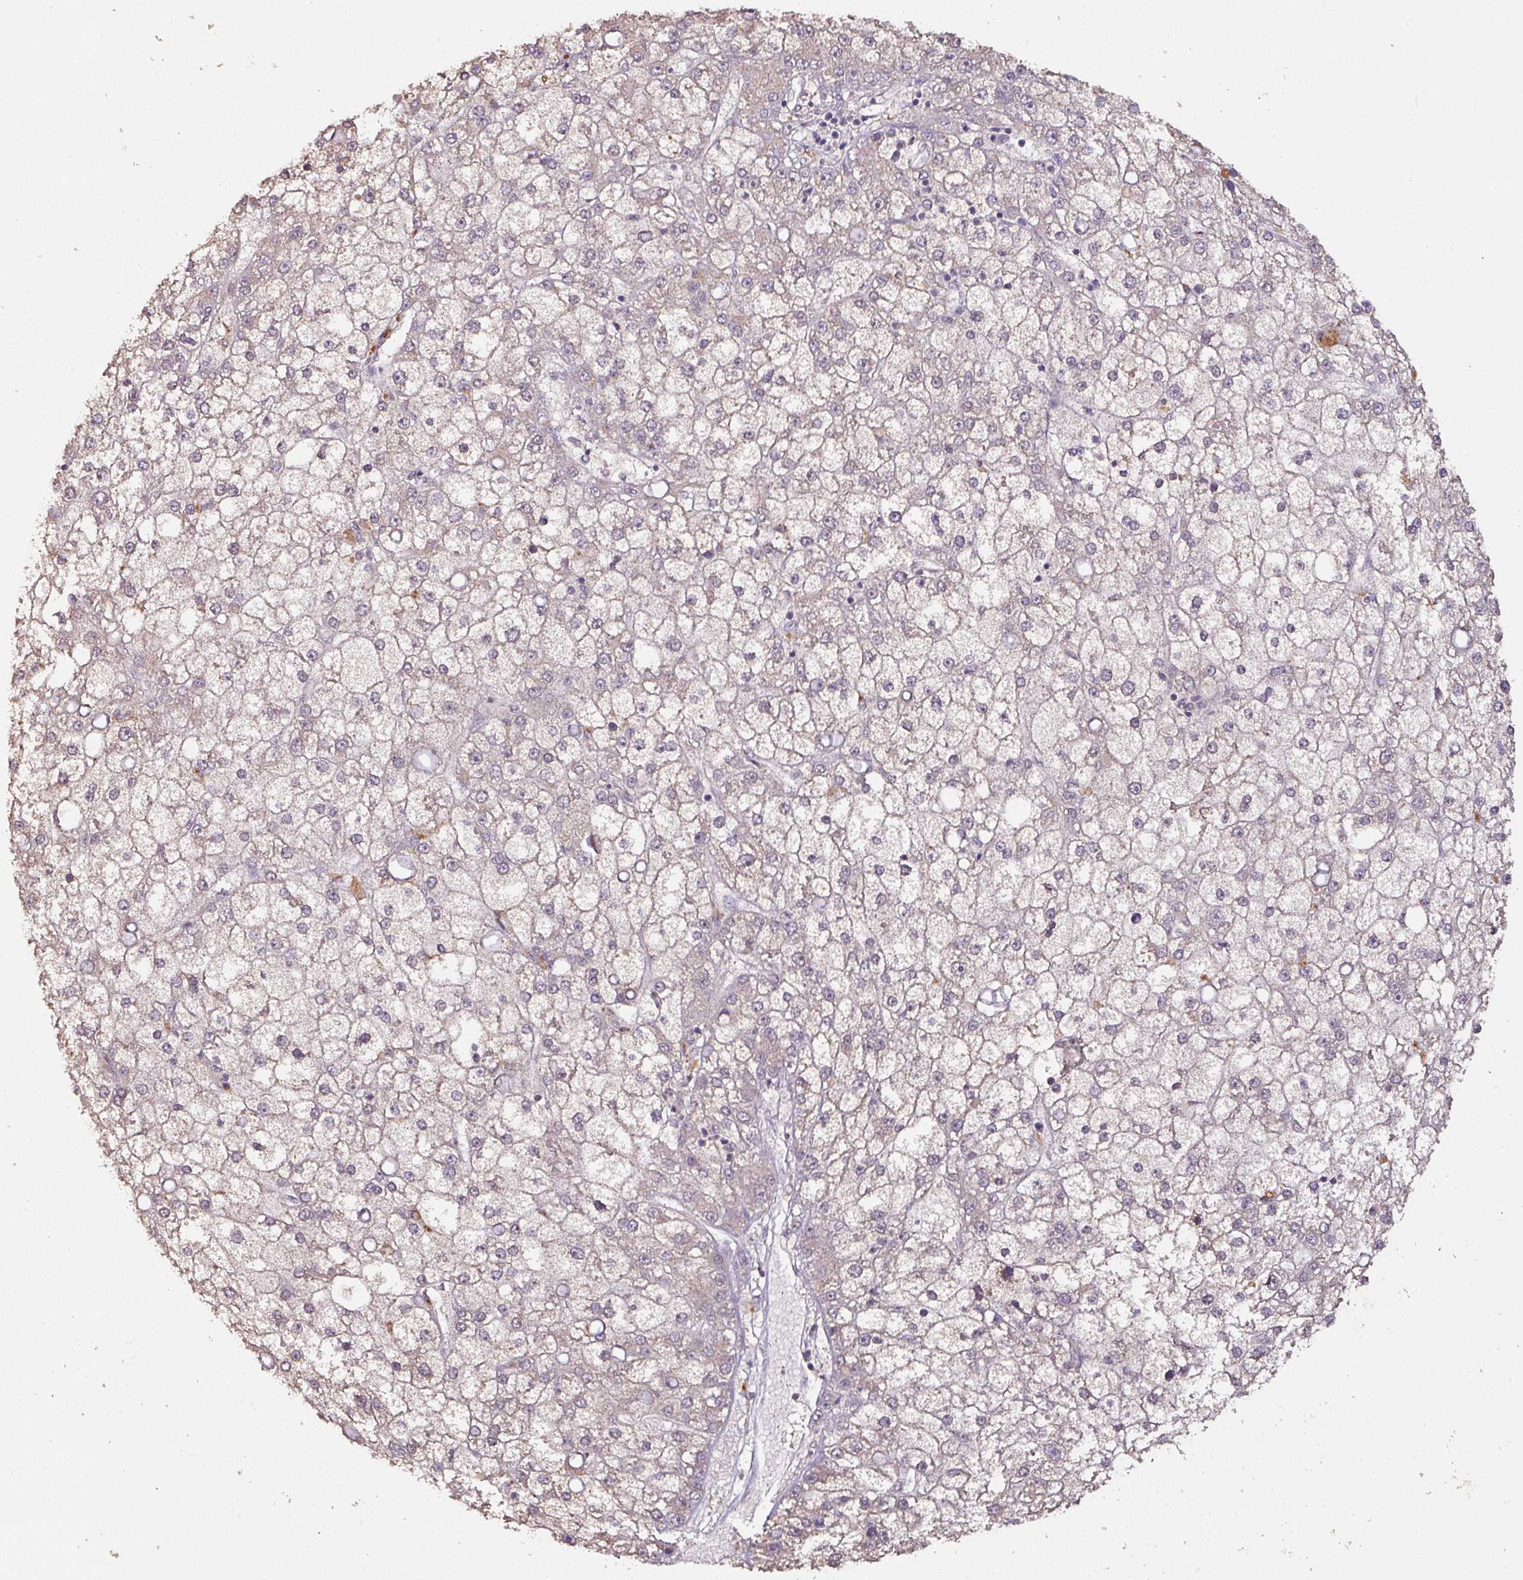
{"staining": {"intensity": "weak", "quantity": "<25%", "location": "cytoplasmic/membranous"}, "tissue": "liver cancer", "cell_type": "Tumor cells", "image_type": "cancer", "snomed": [{"axis": "morphology", "description": "Carcinoma, Hepatocellular, NOS"}, {"axis": "topography", "description": "Liver"}], "caption": "Liver hepatocellular carcinoma stained for a protein using IHC demonstrates no expression tumor cells.", "gene": "RPL38", "patient": {"sex": "male", "age": 67}}